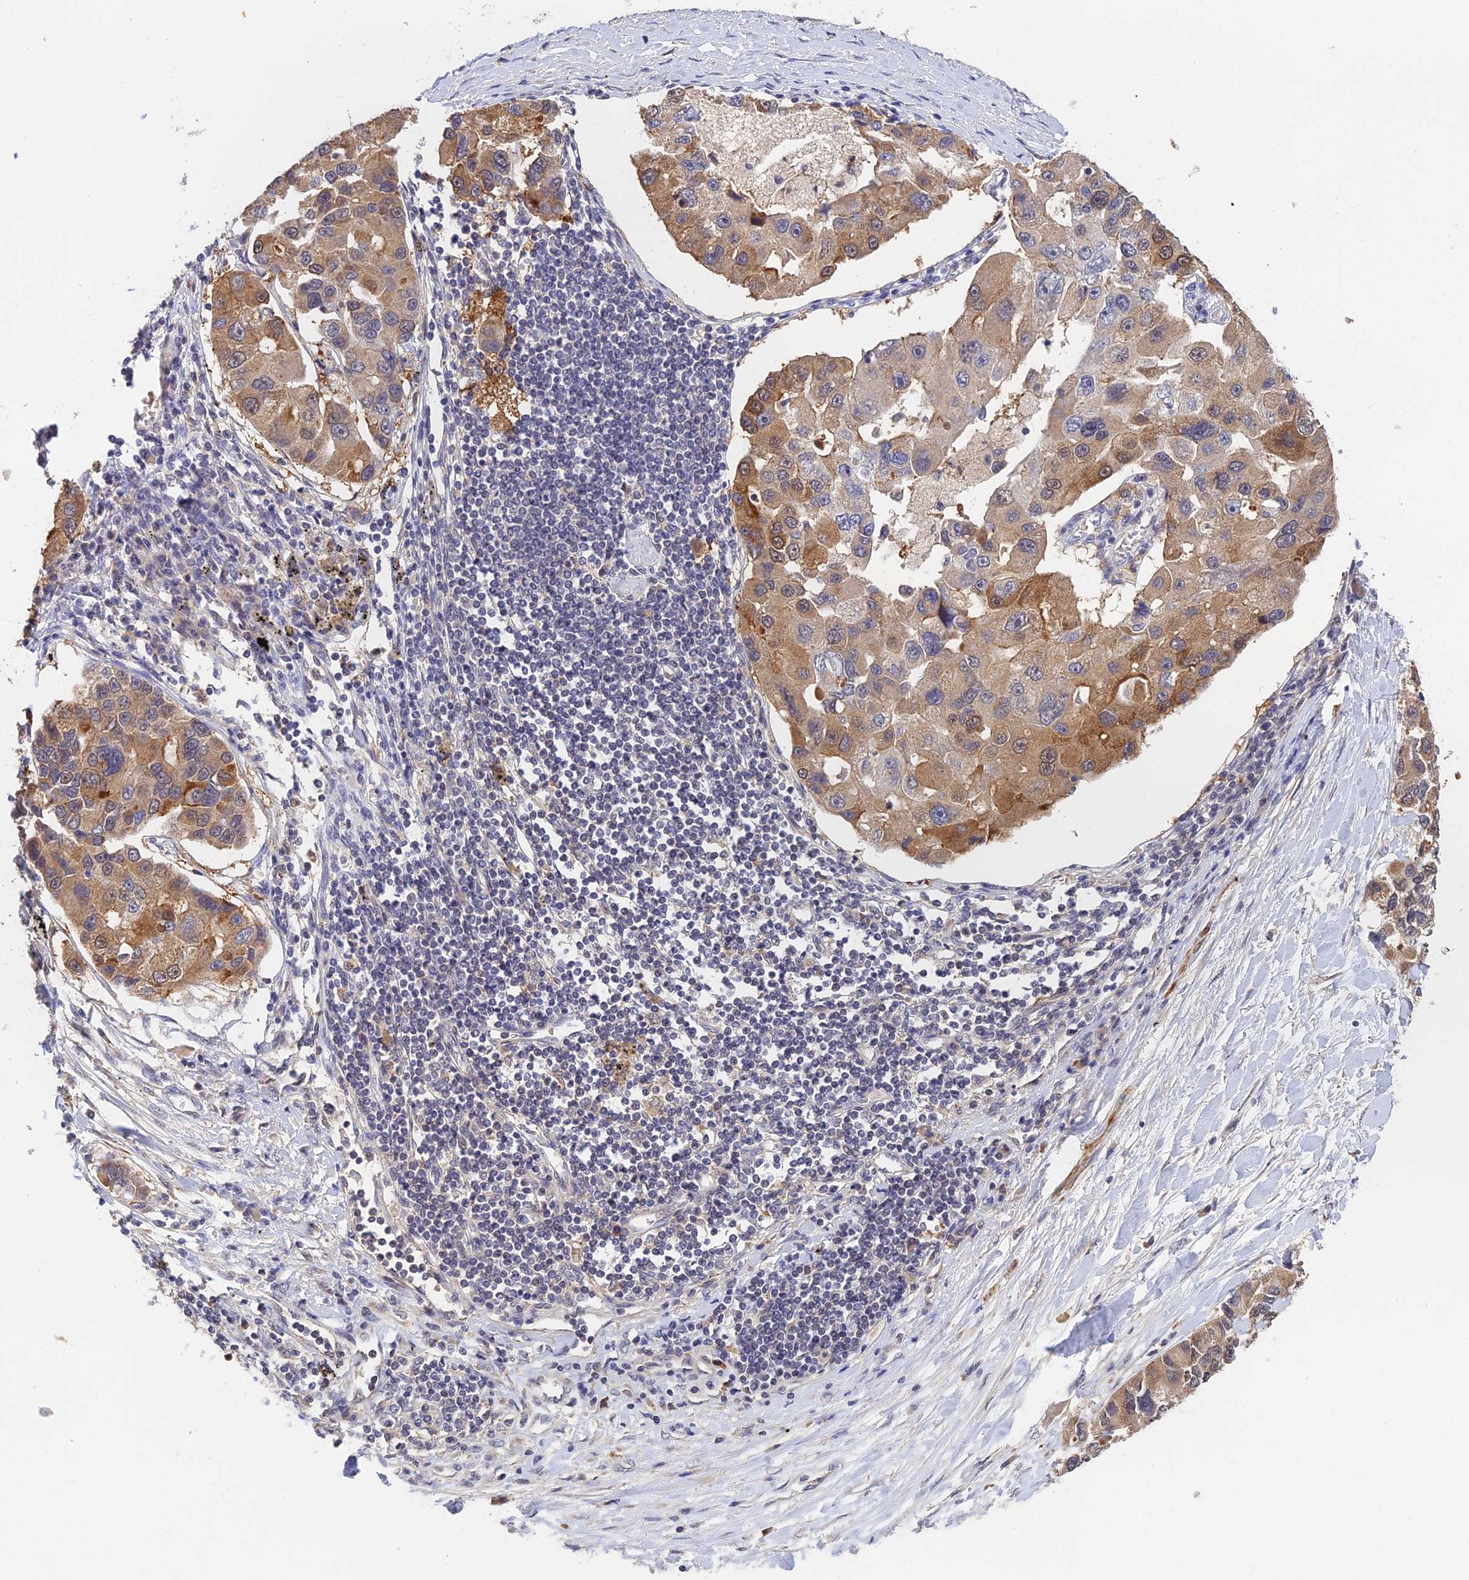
{"staining": {"intensity": "moderate", "quantity": "25%-75%", "location": "cytoplasmic/membranous"}, "tissue": "lung cancer", "cell_type": "Tumor cells", "image_type": "cancer", "snomed": [{"axis": "morphology", "description": "Adenocarcinoma, NOS"}, {"axis": "topography", "description": "Lung"}], "caption": "There is medium levels of moderate cytoplasmic/membranous positivity in tumor cells of lung cancer (adenocarcinoma), as demonstrated by immunohistochemical staining (brown color).", "gene": "CWH43", "patient": {"sex": "female", "age": 54}}